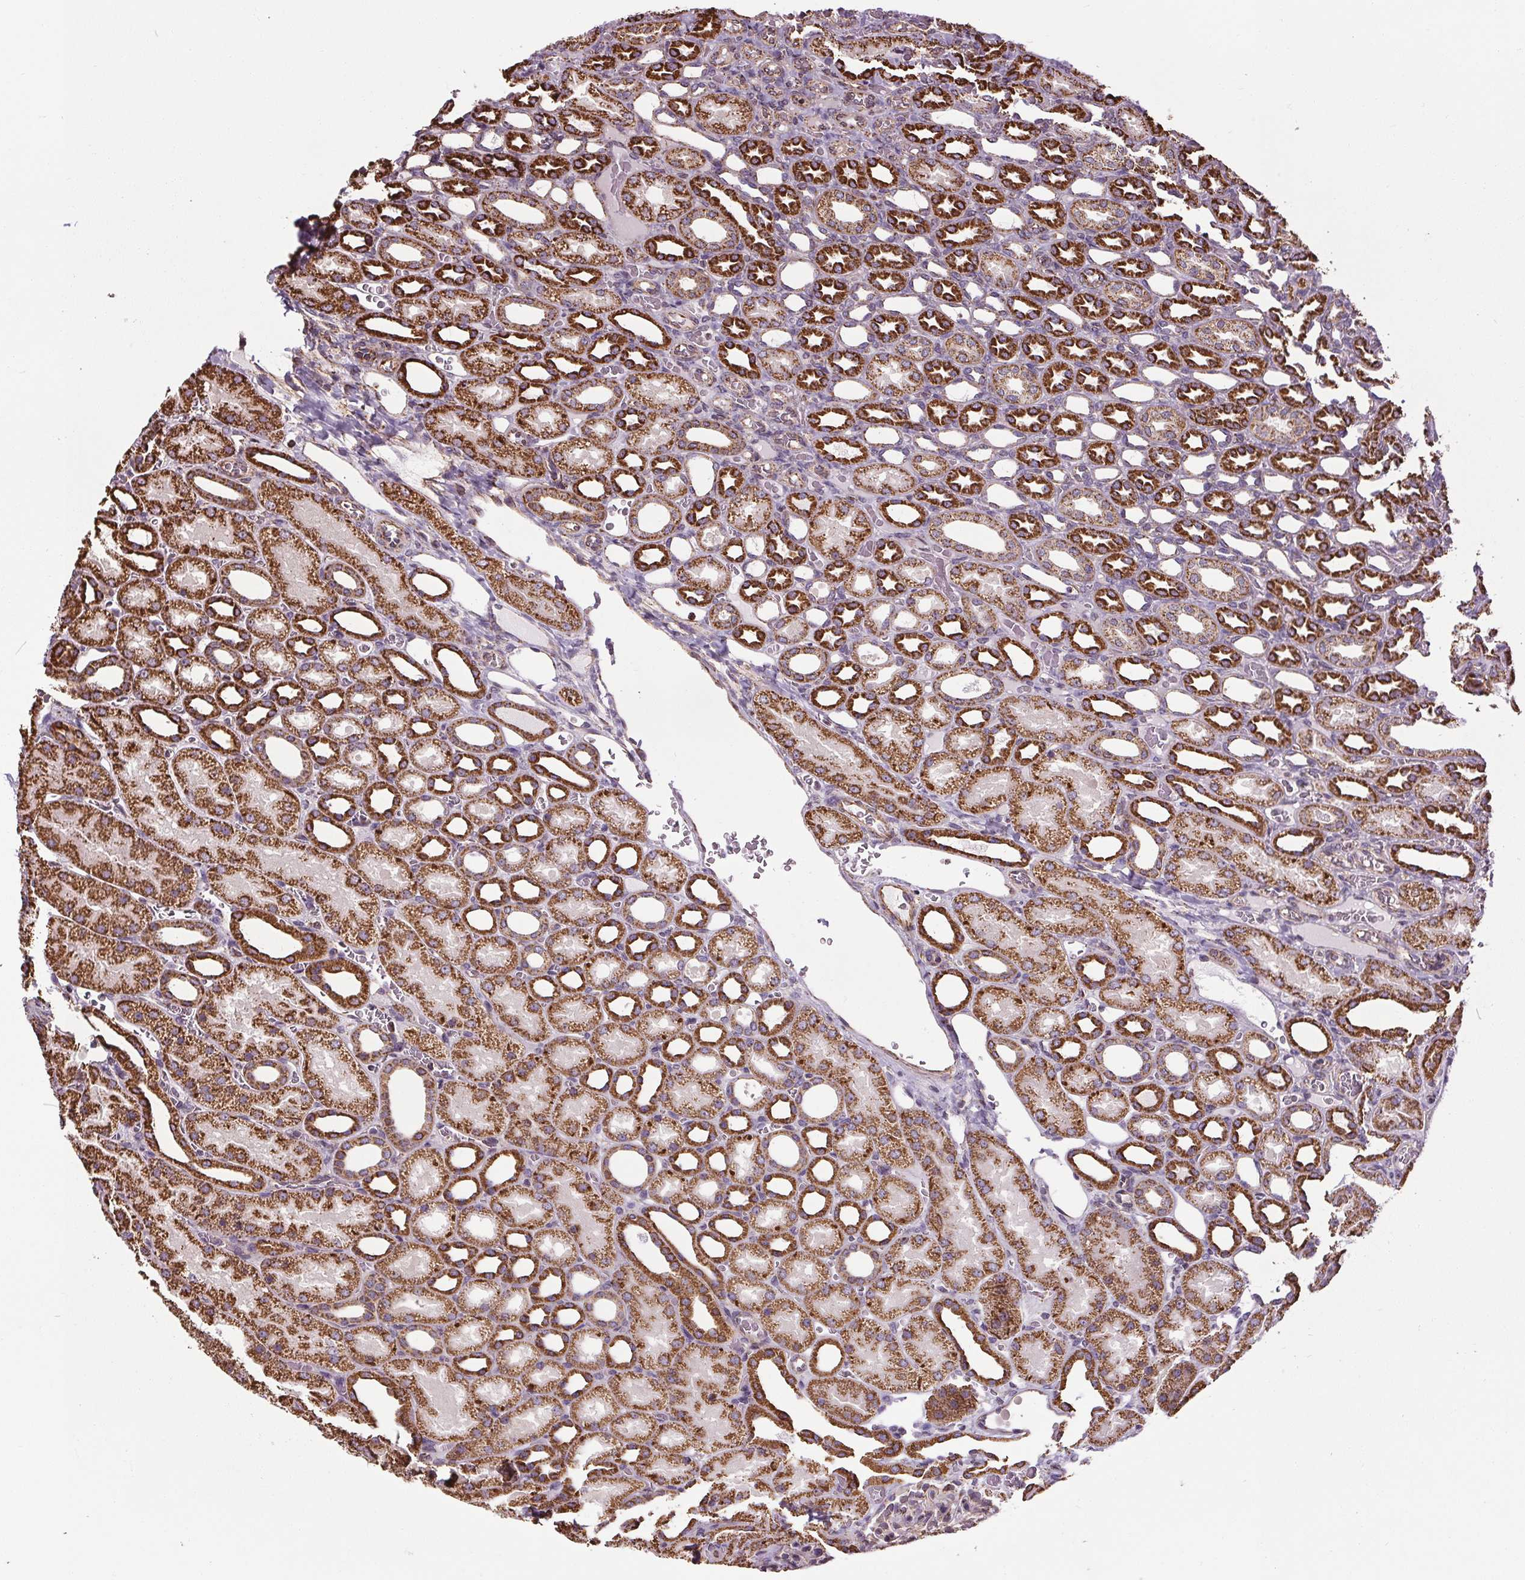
{"staining": {"intensity": "moderate", "quantity": "<25%", "location": "cytoplasmic/membranous"}, "tissue": "kidney", "cell_type": "Cells in glomeruli", "image_type": "normal", "snomed": [{"axis": "morphology", "description": "Normal tissue, NOS"}, {"axis": "topography", "description": "Kidney"}], "caption": "Kidney was stained to show a protein in brown. There is low levels of moderate cytoplasmic/membranous expression in approximately <25% of cells in glomeruli. The staining is performed using DAB brown chromogen to label protein expression. The nuclei are counter-stained blue using hematoxylin.", "gene": "ZNF548", "patient": {"sex": "male", "age": 2}}